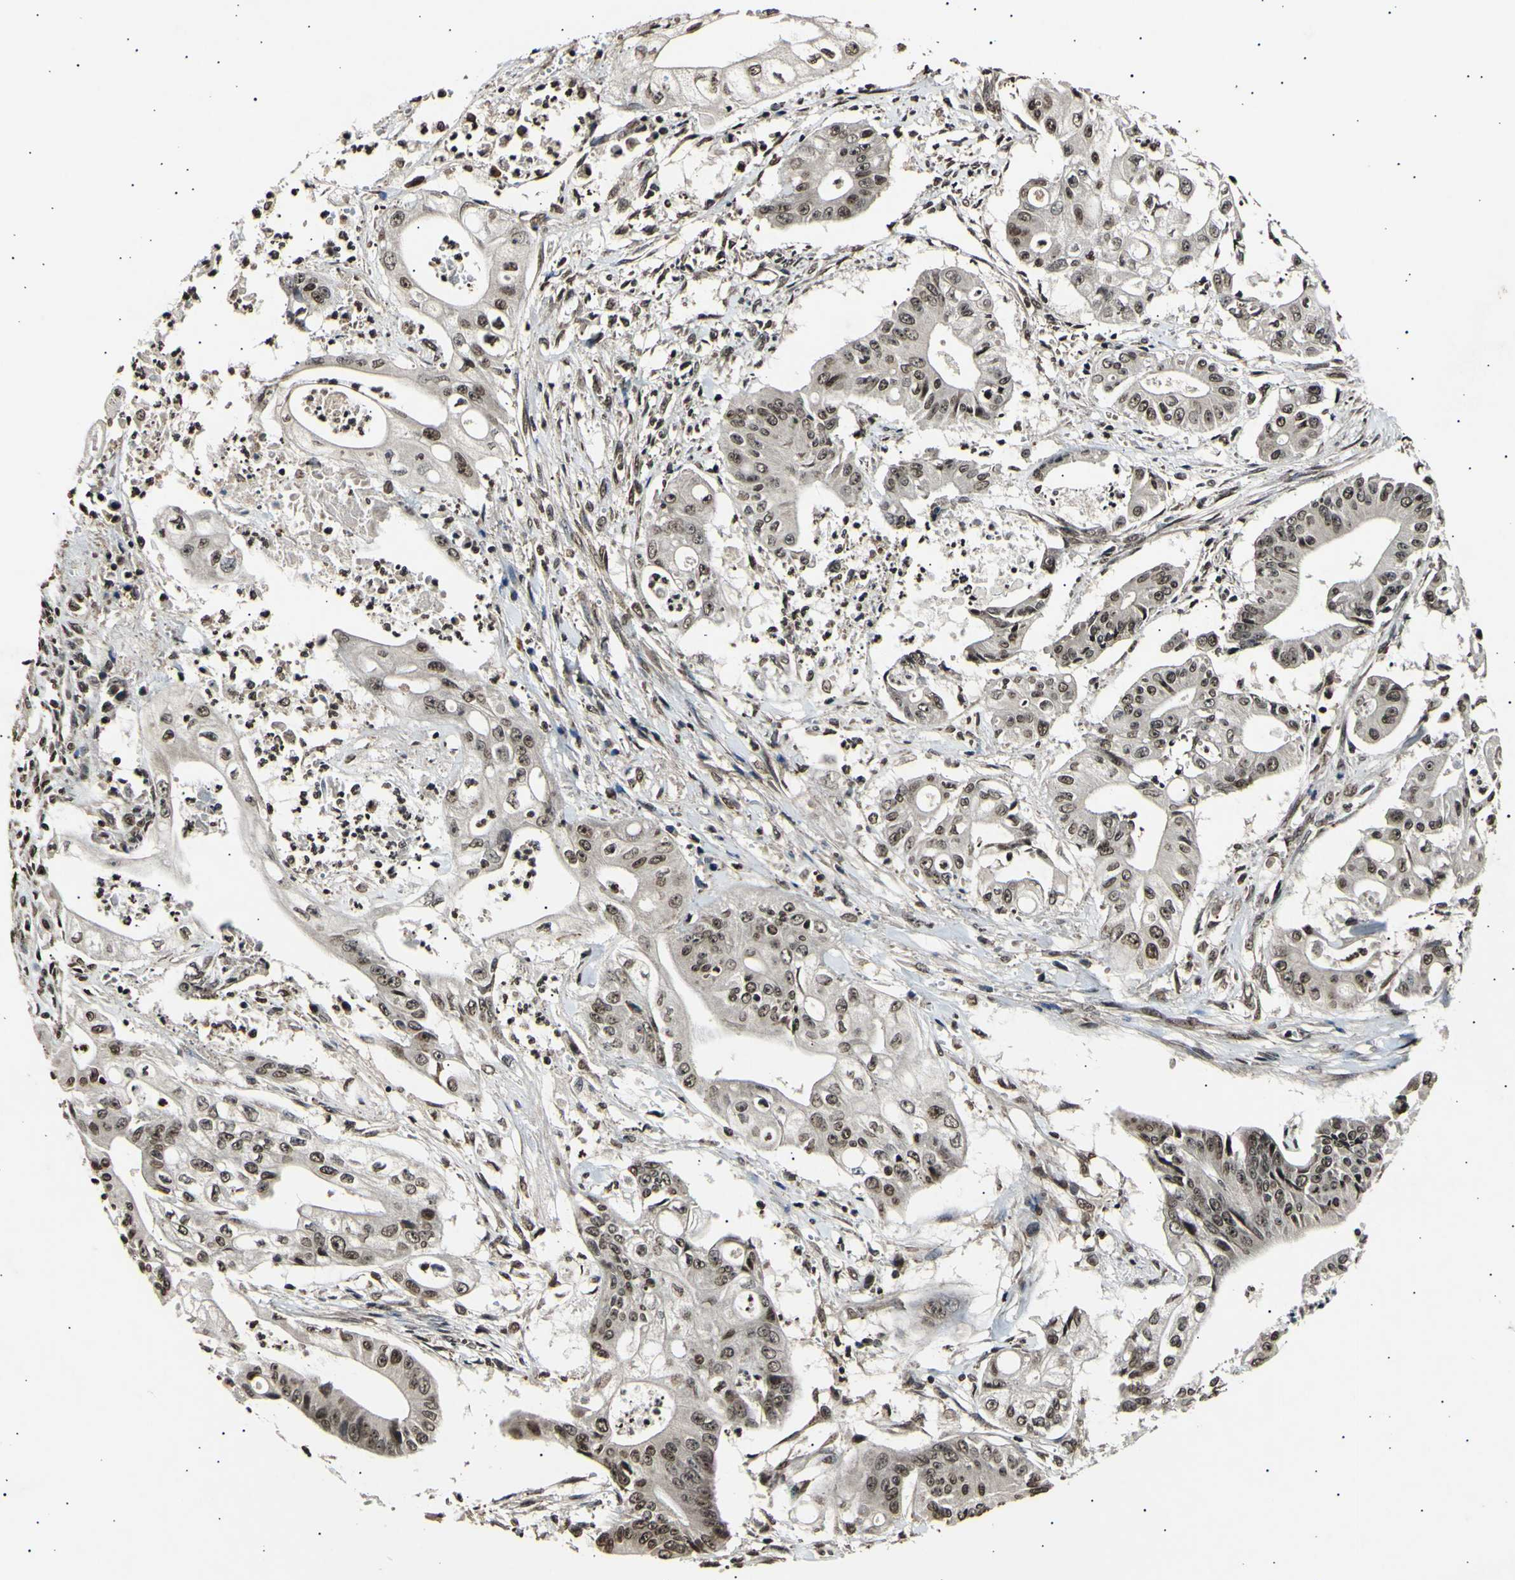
{"staining": {"intensity": "moderate", "quantity": ">75%", "location": "cytoplasmic/membranous,nuclear"}, "tissue": "pancreatic cancer", "cell_type": "Tumor cells", "image_type": "cancer", "snomed": [{"axis": "morphology", "description": "Normal tissue, NOS"}, {"axis": "topography", "description": "Lymph node"}], "caption": "An immunohistochemistry (IHC) photomicrograph of neoplastic tissue is shown. Protein staining in brown labels moderate cytoplasmic/membranous and nuclear positivity in pancreatic cancer within tumor cells. The protein is stained brown, and the nuclei are stained in blue (DAB IHC with brightfield microscopy, high magnification).", "gene": "ANAPC7", "patient": {"sex": "male", "age": 62}}